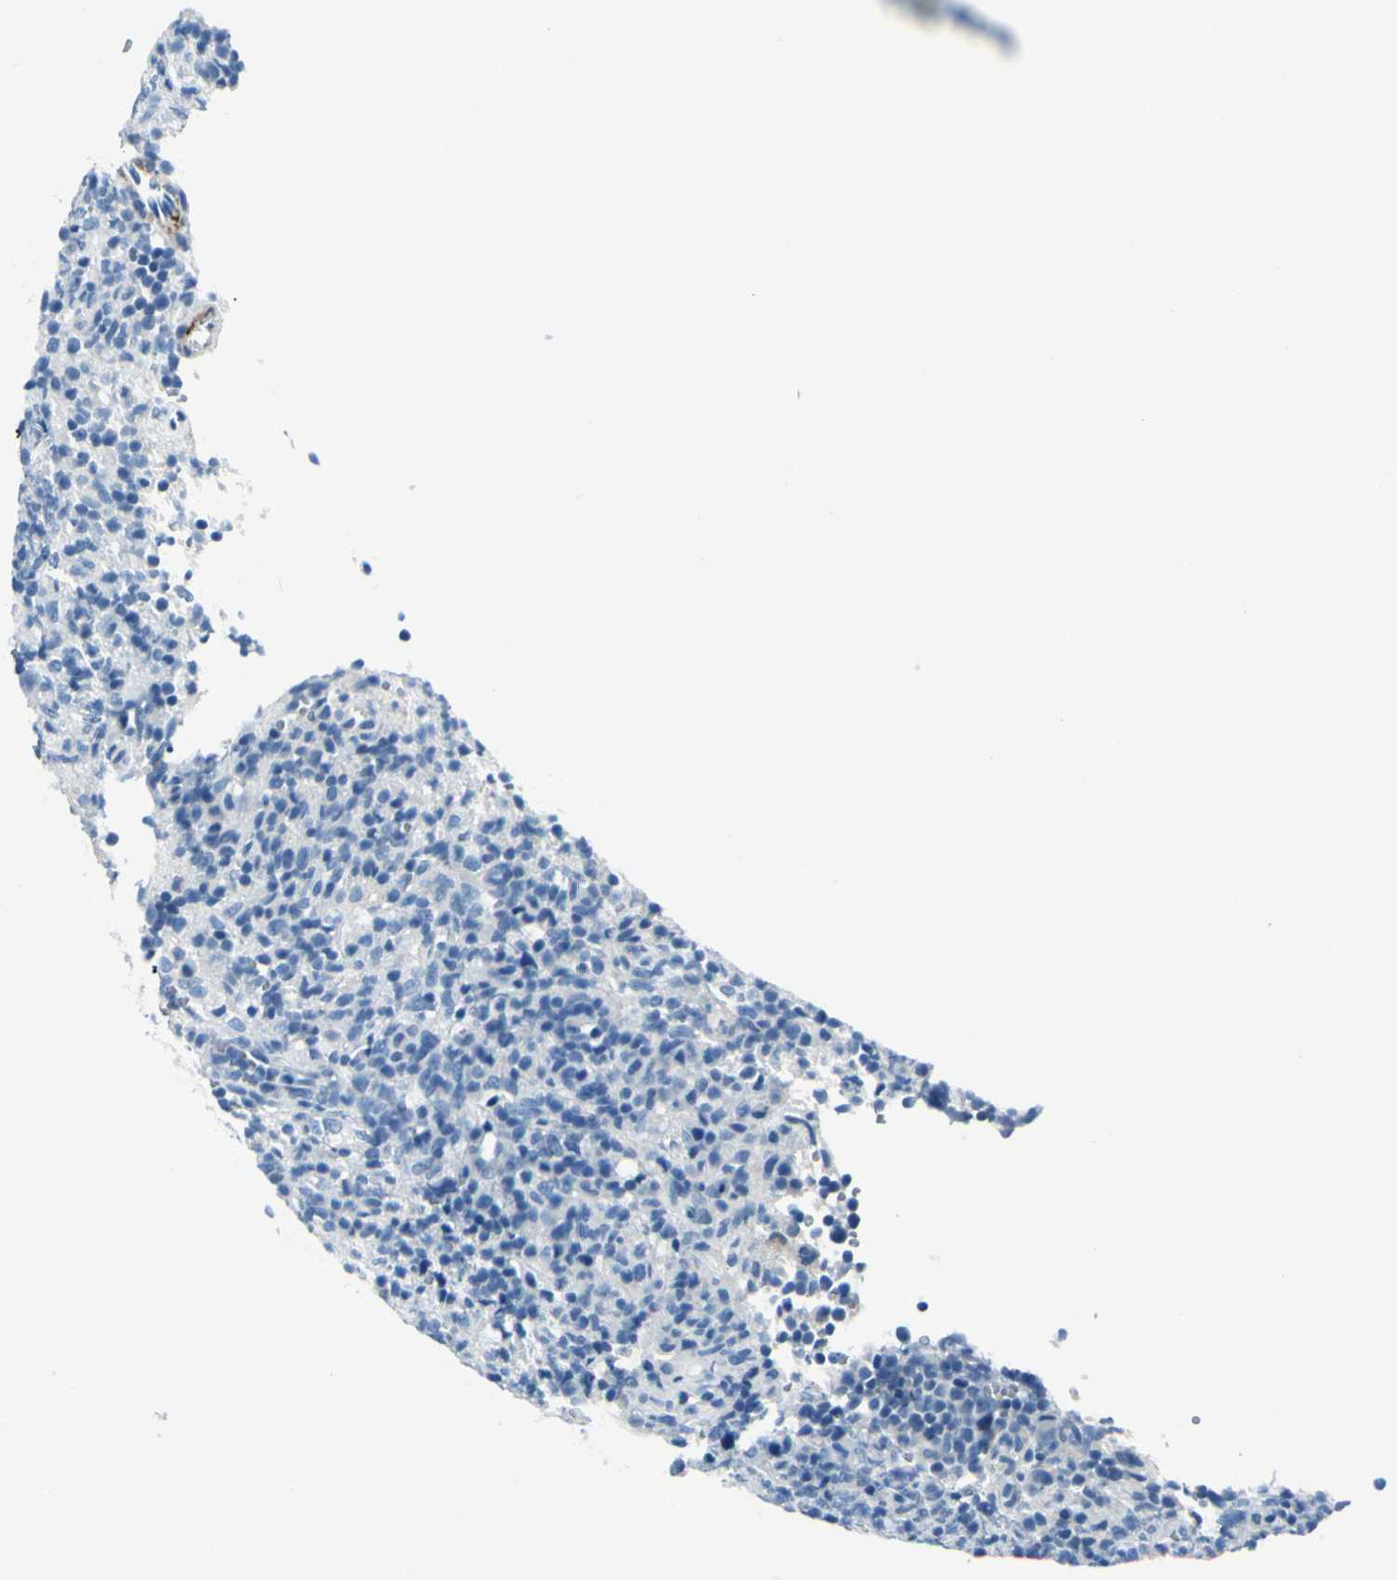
{"staining": {"intensity": "negative", "quantity": "none", "location": "none"}, "tissue": "lymphoma", "cell_type": "Tumor cells", "image_type": "cancer", "snomed": [{"axis": "morphology", "description": "Malignant lymphoma, non-Hodgkin's type, High grade"}, {"axis": "topography", "description": "Lymph node"}], "caption": "Human lymphoma stained for a protein using immunohistochemistry exhibits no positivity in tumor cells.", "gene": "CDH15", "patient": {"sex": "female", "age": 76}}